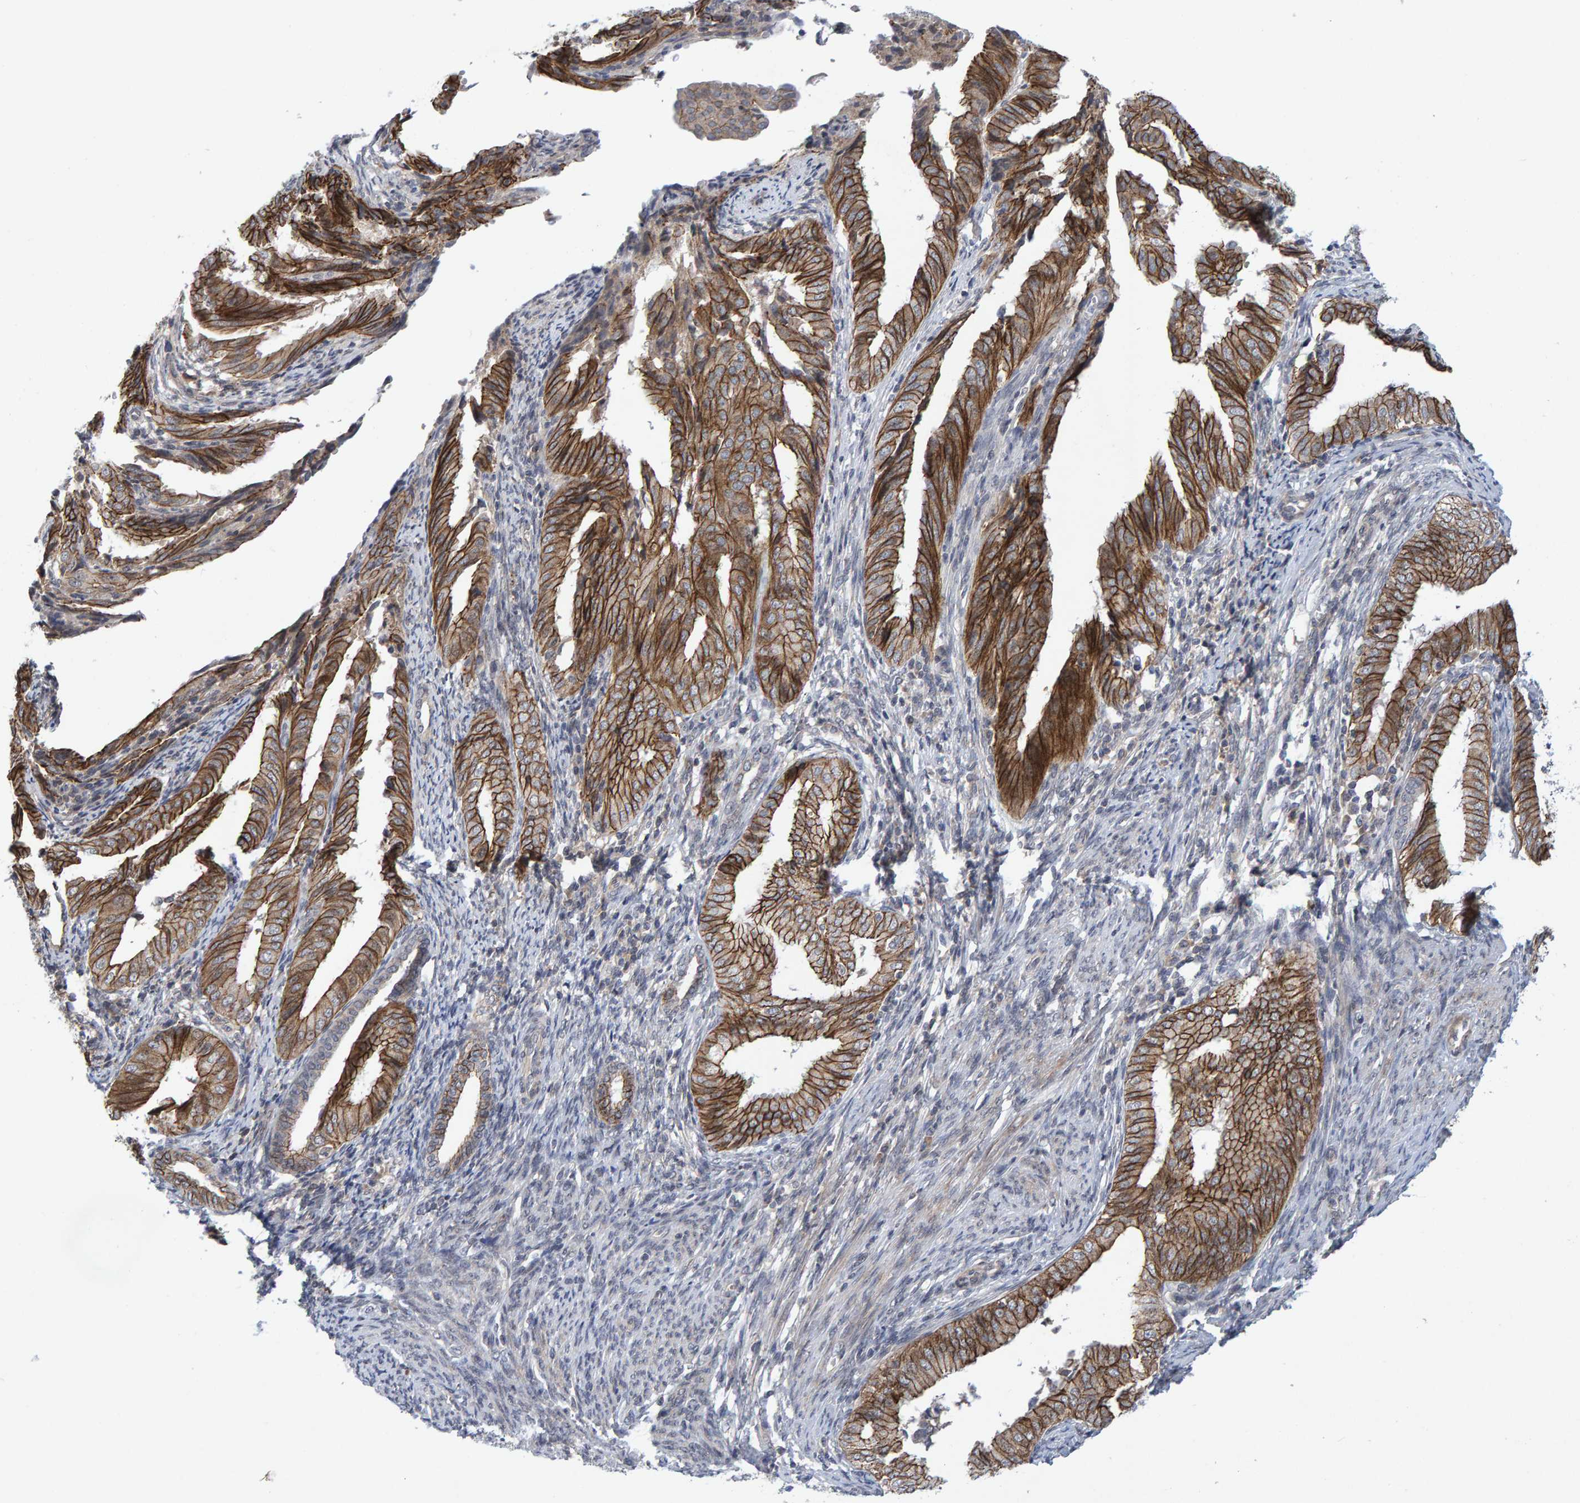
{"staining": {"intensity": "moderate", "quantity": ">75%", "location": "cytoplasmic/membranous"}, "tissue": "endometrial cancer", "cell_type": "Tumor cells", "image_type": "cancer", "snomed": [{"axis": "morphology", "description": "Adenocarcinoma, NOS"}, {"axis": "topography", "description": "Endometrium"}], "caption": "Adenocarcinoma (endometrial) stained for a protein (brown) exhibits moderate cytoplasmic/membranous positive expression in approximately >75% of tumor cells.", "gene": "CDH2", "patient": {"sex": "female", "age": 58}}